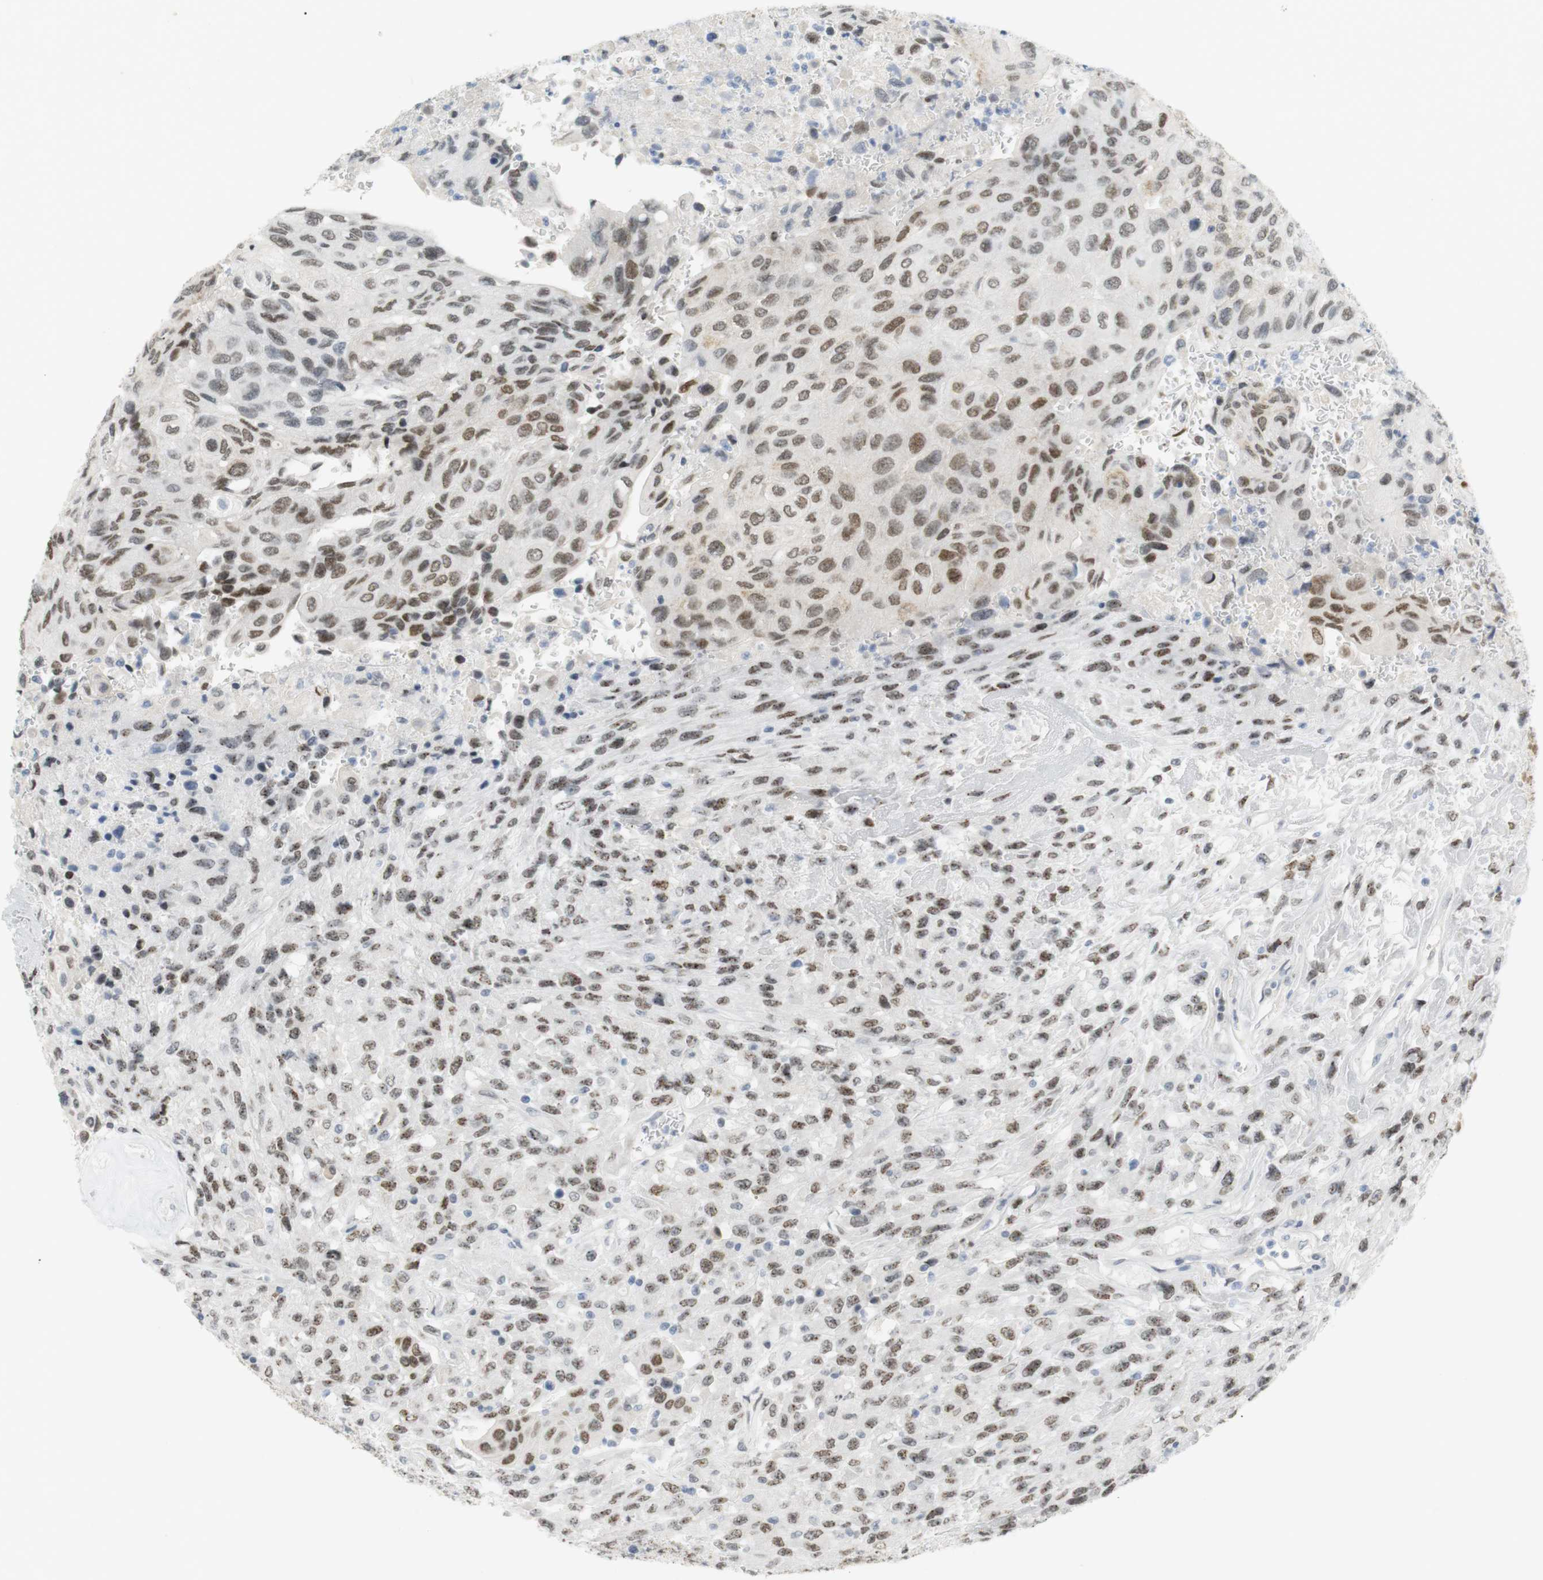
{"staining": {"intensity": "moderate", "quantity": ">75%", "location": "nuclear"}, "tissue": "urothelial cancer", "cell_type": "Tumor cells", "image_type": "cancer", "snomed": [{"axis": "morphology", "description": "Urothelial carcinoma, High grade"}, {"axis": "topography", "description": "Urinary bladder"}], "caption": "High-grade urothelial carcinoma stained with a brown dye demonstrates moderate nuclear positive positivity in about >75% of tumor cells.", "gene": "BMI1", "patient": {"sex": "male", "age": 66}}